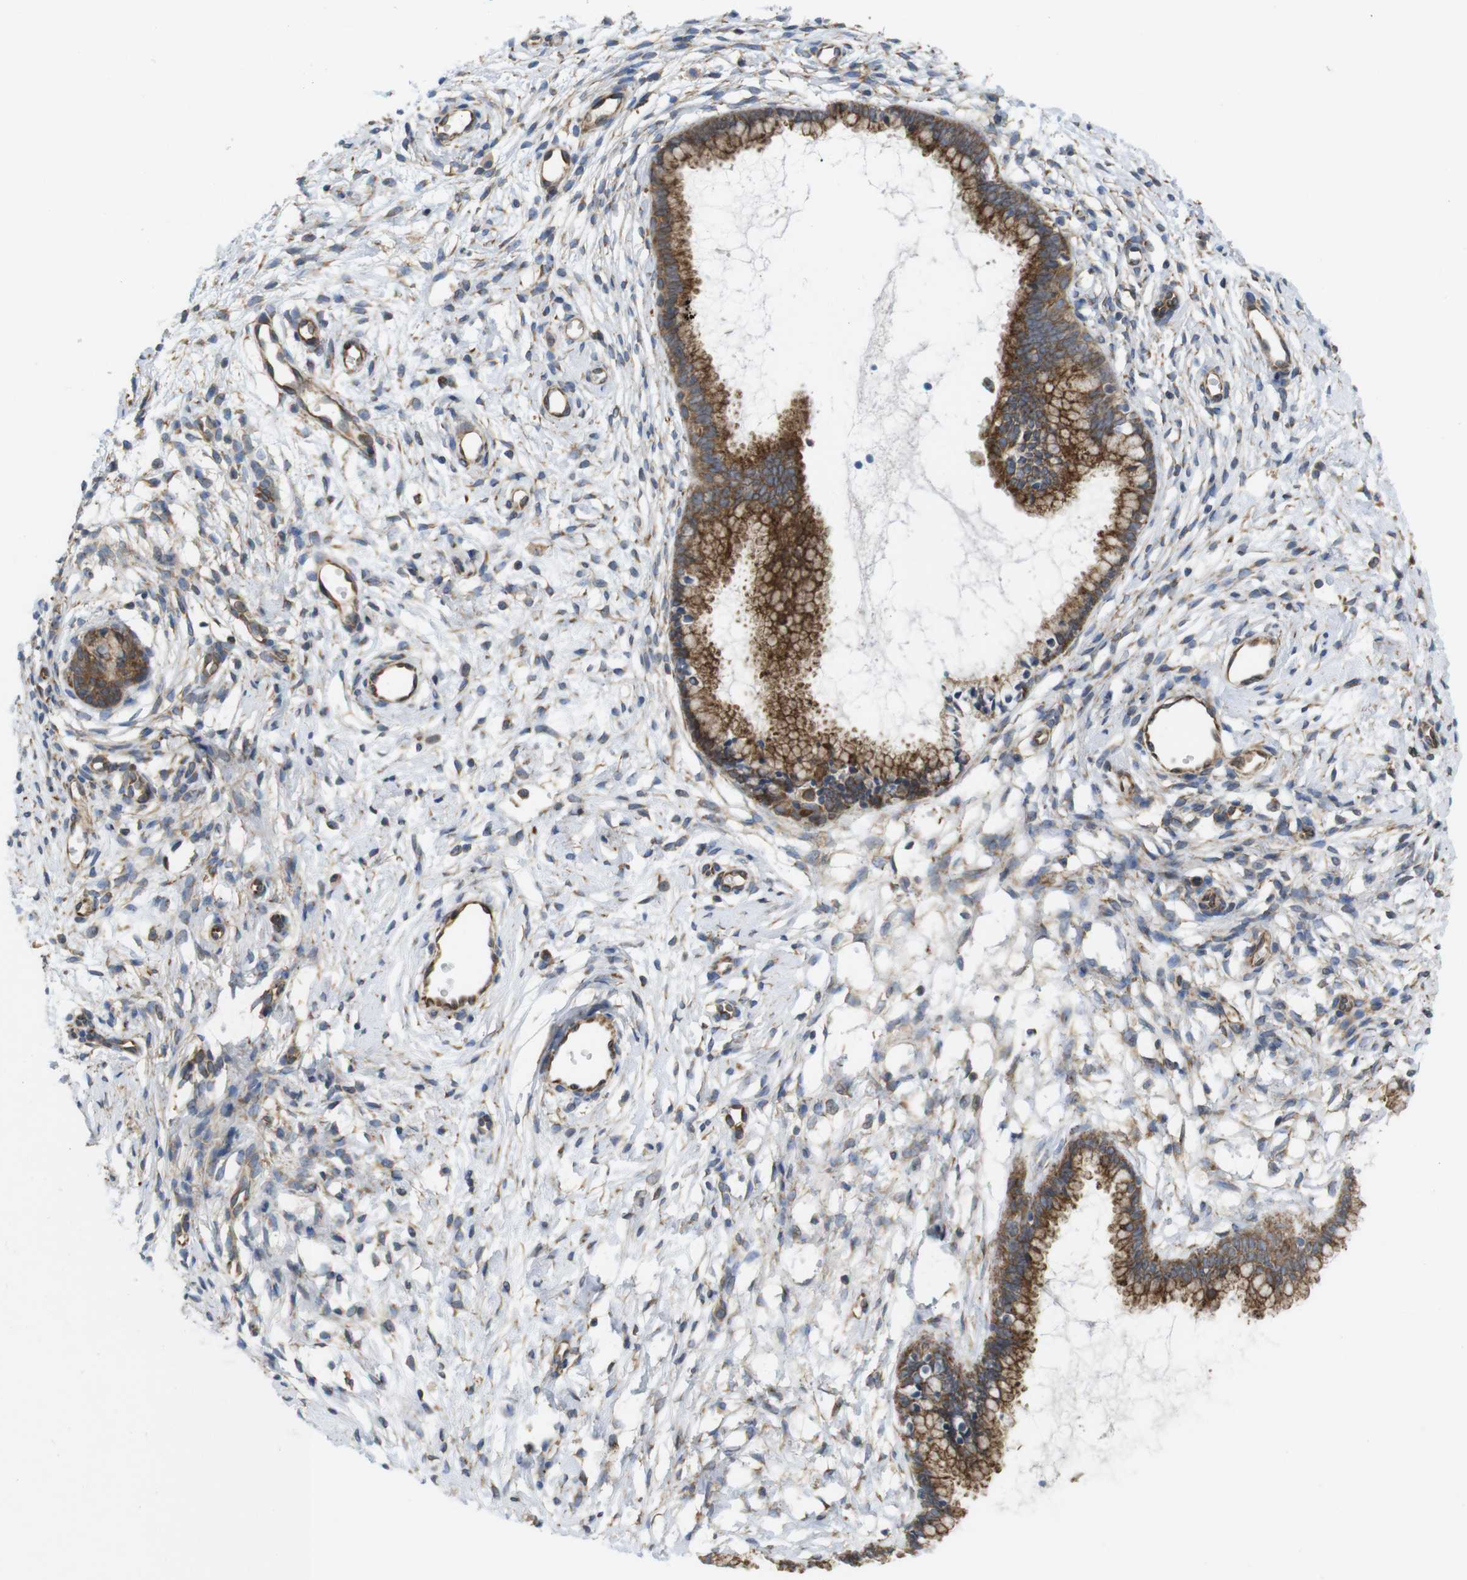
{"staining": {"intensity": "moderate", "quantity": ">75%", "location": "cytoplasmic/membranous"}, "tissue": "cervix", "cell_type": "Glandular cells", "image_type": "normal", "snomed": [{"axis": "morphology", "description": "Normal tissue, NOS"}, {"axis": "topography", "description": "Cervix"}], "caption": "A brown stain highlights moderate cytoplasmic/membranous expression of a protein in glandular cells of benign human cervix. Immunohistochemistry stains the protein in brown and the nuclei are stained blue.", "gene": "PCNX2", "patient": {"sex": "female", "age": 65}}